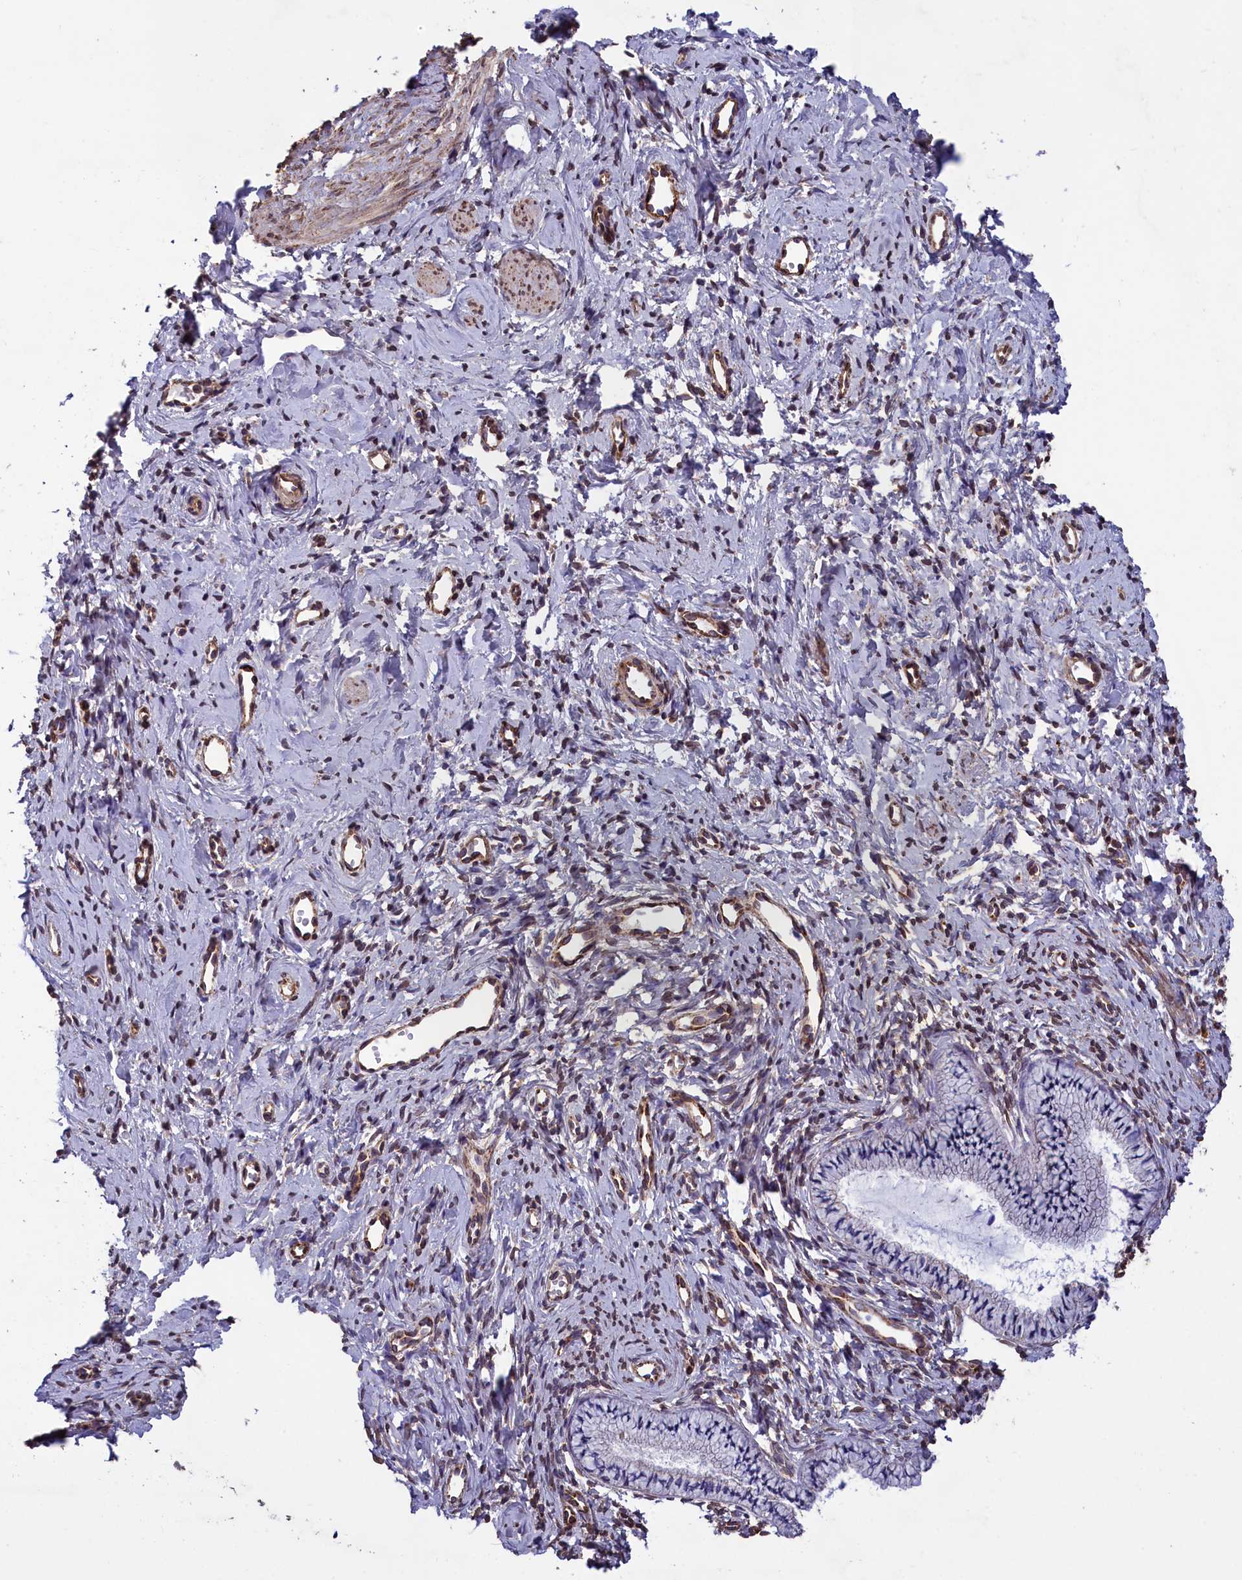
{"staining": {"intensity": "negative", "quantity": "none", "location": "none"}, "tissue": "cervix", "cell_type": "Glandular cells", "image_type": "normal", "snomed": [{"axis": "morphology", "description": "Normal tissue, NOS"}, {"axis": "topography", "description": "Cervix"}], "caption": "Immunohistochemical staining of benign human cervix displays no significant expression in glandular cells. (DAB (3,3'-diaminobenzidine) immunohistochemistry with hematoxylin counter stain).", "gene": "ACAD8", "patient": {"sex": "female", "age": 57}}